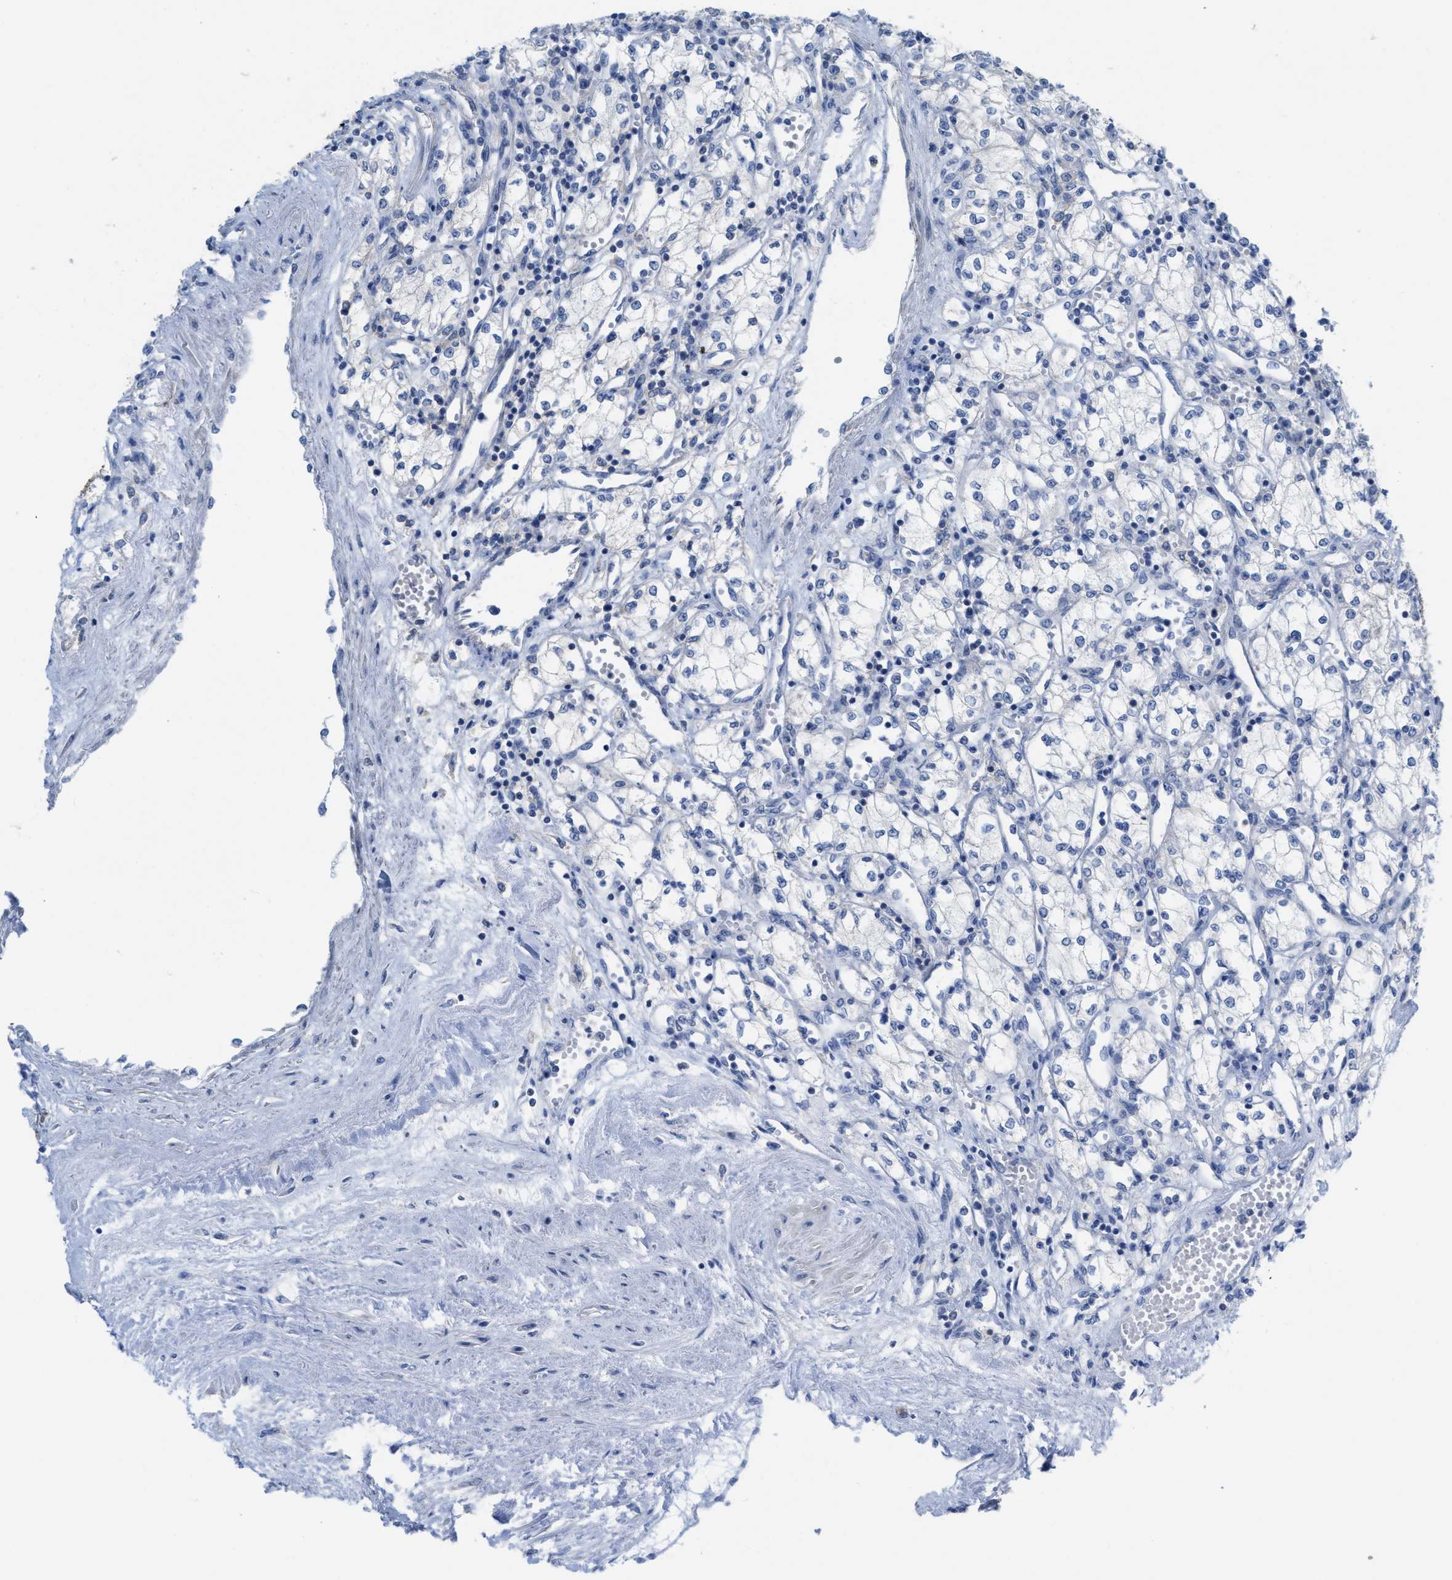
{"staining": {"intensity": "negative", "quantity": "none", "location": "none"}, "tissue": "renal cancer", "cell_type": "Tumor cells", "image_type": "cancer", "snomed": [{"axis": "morphology", "description": "Adenocarcinoma, NOS"}, {"axis": "topography", "description": "Kidney"}], "caption": "This photomicrograph is of renal cancer stained with IHC to label a protein in brown with the nuclei are counter-stained blue. There is no expression in tumor cells.", "gene": "CNNM4", "patient": {"sex": "male", "age": 59}}